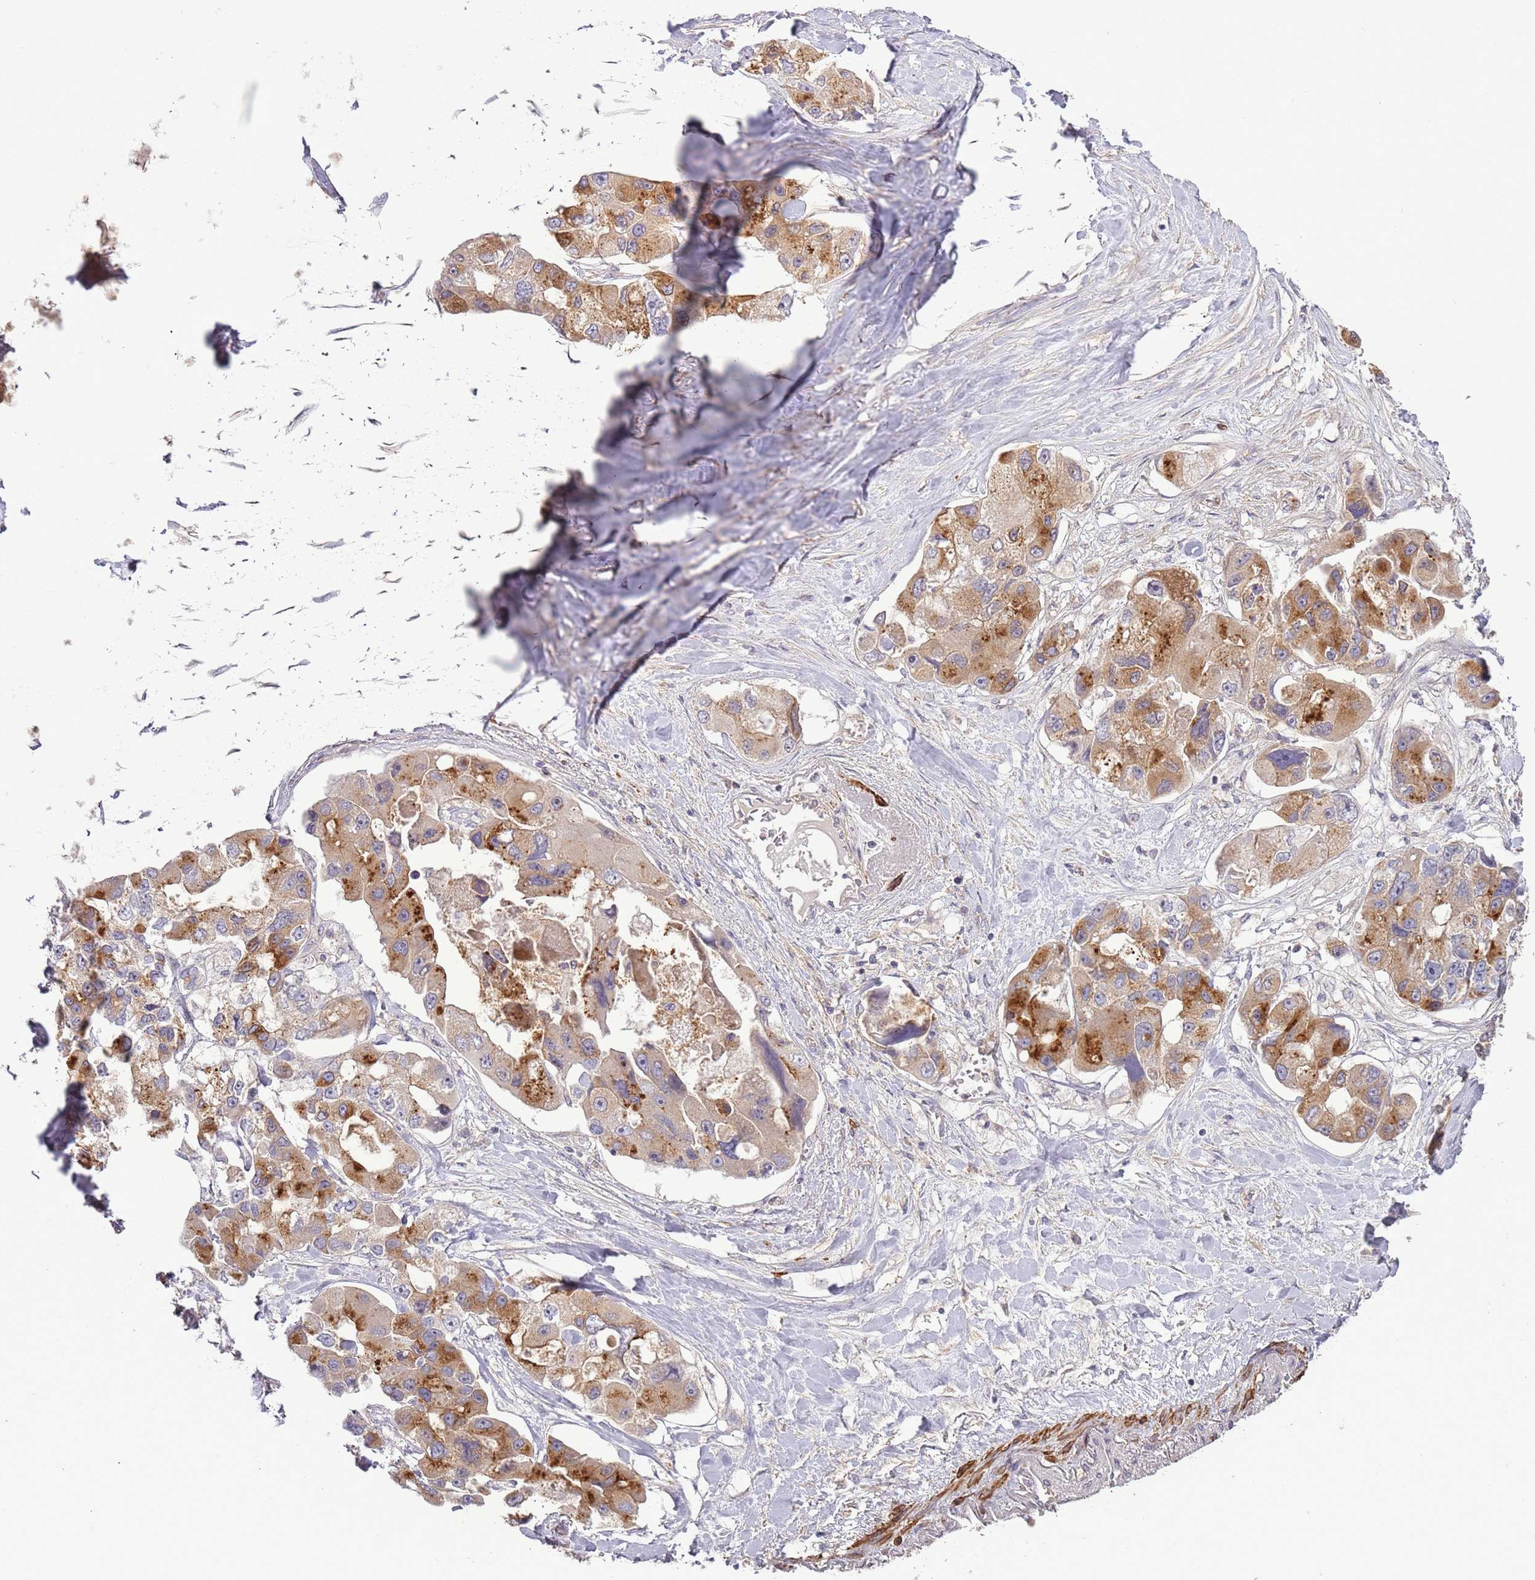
{"staining": {"intensity": "moderate", "quantity": ">75%", "location": "cytoplasmic/membranous"}, "tissue": "lung cancer", "cell_type": "Tumor cells", "image_type": "cancer", "snomed": [{"axis": "morphology", "description": "Adenocarcinoma, NOS"}, {"axis": "topography", "description": "Lung"}], "caption": "Brown immunohistochemical staining in adenocarcinoma (lung) exhibits moderate cytoplasmic/membranous positivity in about >75% of tumor cells. Ihc stains the protein in brown and the nuclei are stained blue.", "gene": "RNF128", "patient": {"sex": "female", "age": 54}}